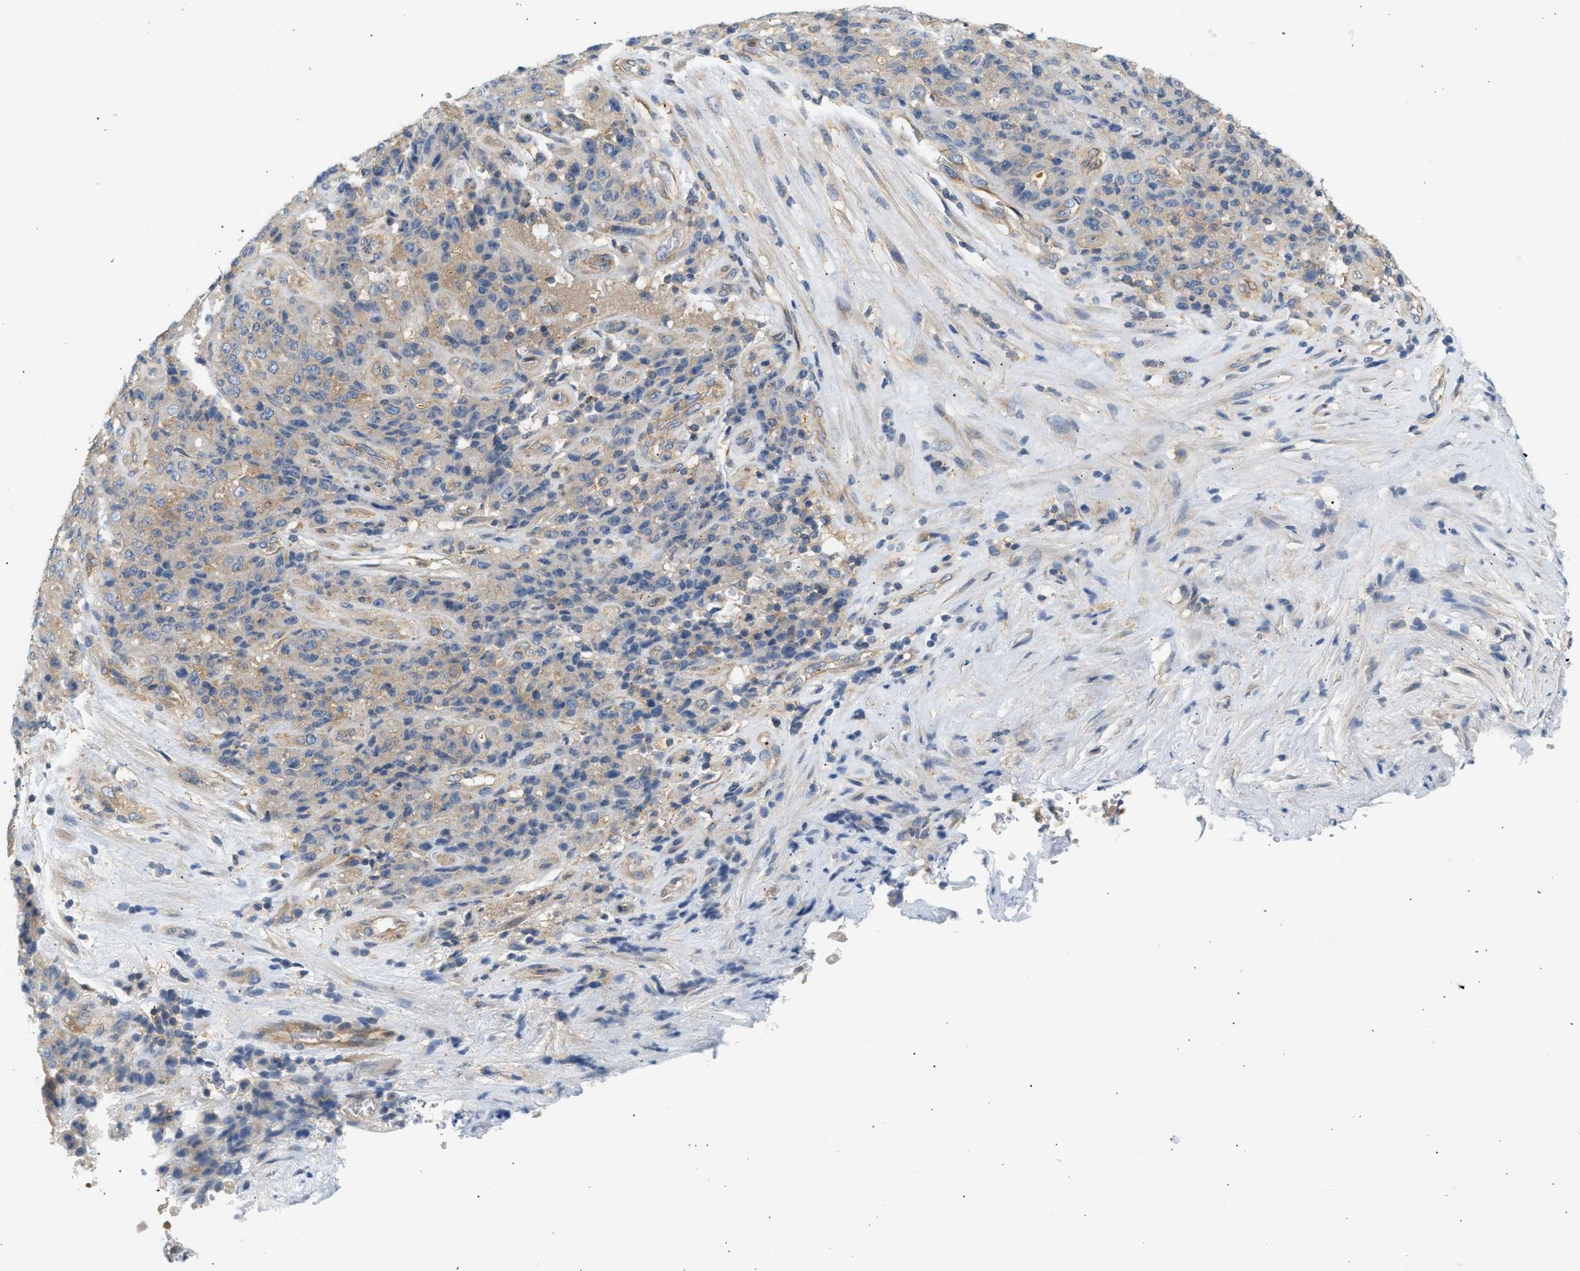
{"staining": {"intensity": "weak", "quantity": "<25%", "location": "cytoplasmic/membranous"}, "tissue": "stomach cancer", "cell_type": "Tumor cells", "image_type": "cancer", "snomed": [{"axis": "morphology", "description": "Adenocarcinoma, NOS"}, {"axis": "topography", "description": "Stomach"}], "caption": "Stomach adenocarcinoma was stained to show a protein in brown. There is no significant expression in tumor cells.", "gene": "PAFAH1B1", "patient": {"sex": "female", "age": 73}}